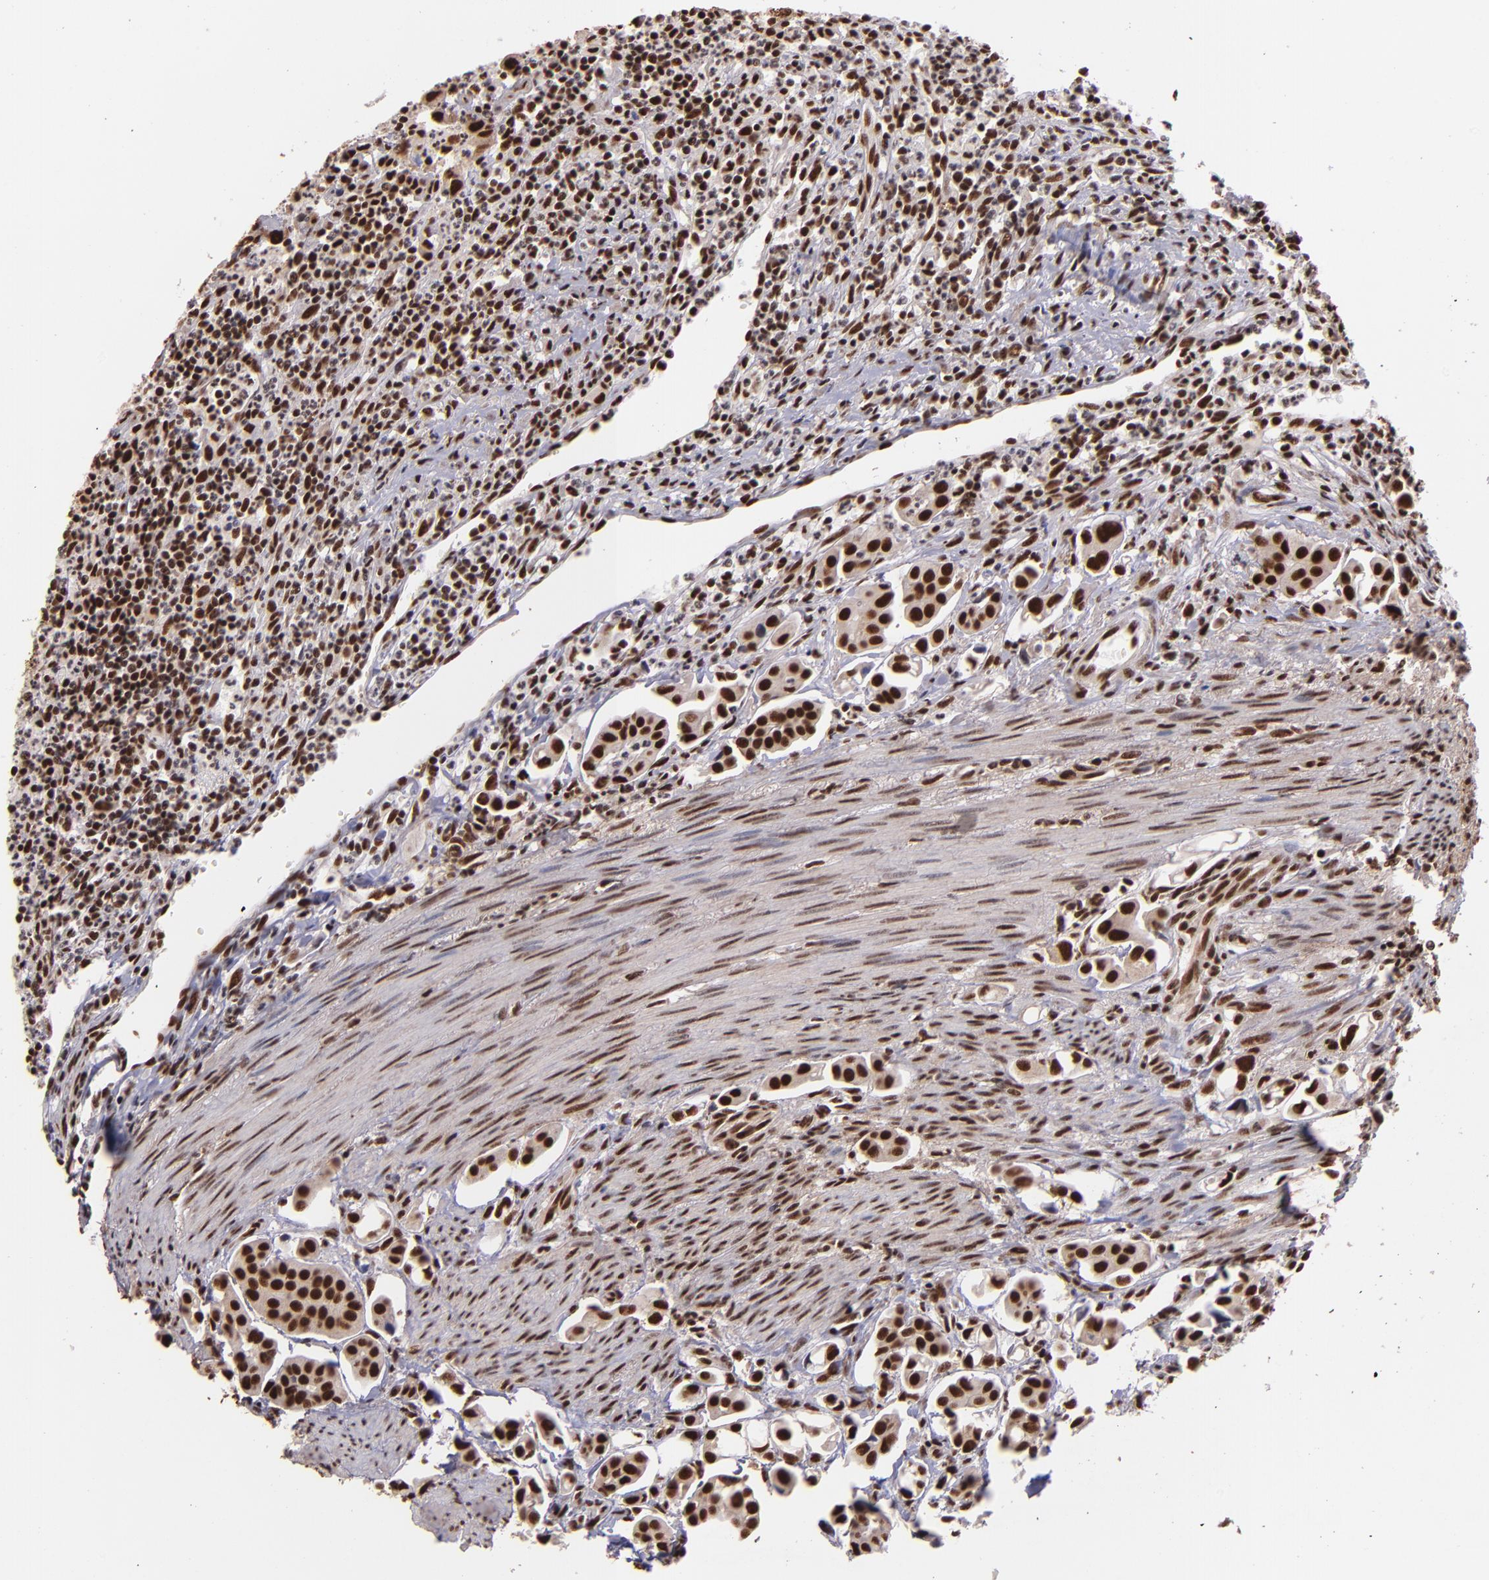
{"staining": {"intensity": "strong", "quantity": ">75%", "location": "cytoplasmic/membranous,nuclear"}, "tissue": "urothelial cancer", "cell_type": "Tumor cells", "image_type": "cancer", "snomed": [{"axis": "morphology", "description": "Urothelial carcinoma, High grade"}, {"axis": "topography", "description": "Urinary bladder"}], "caption": "A photomicrograph of human urothelial carcinoma (high-grade) stained for a protein demonstrates strong cytoplasmic/membranous and nuclear brown staining in tumor cells. (DAB IHC, brown staining for protein, blue staining for nuclei).", "gene": "PQBP1", "patient": {"sex": "male", "age": 66}}